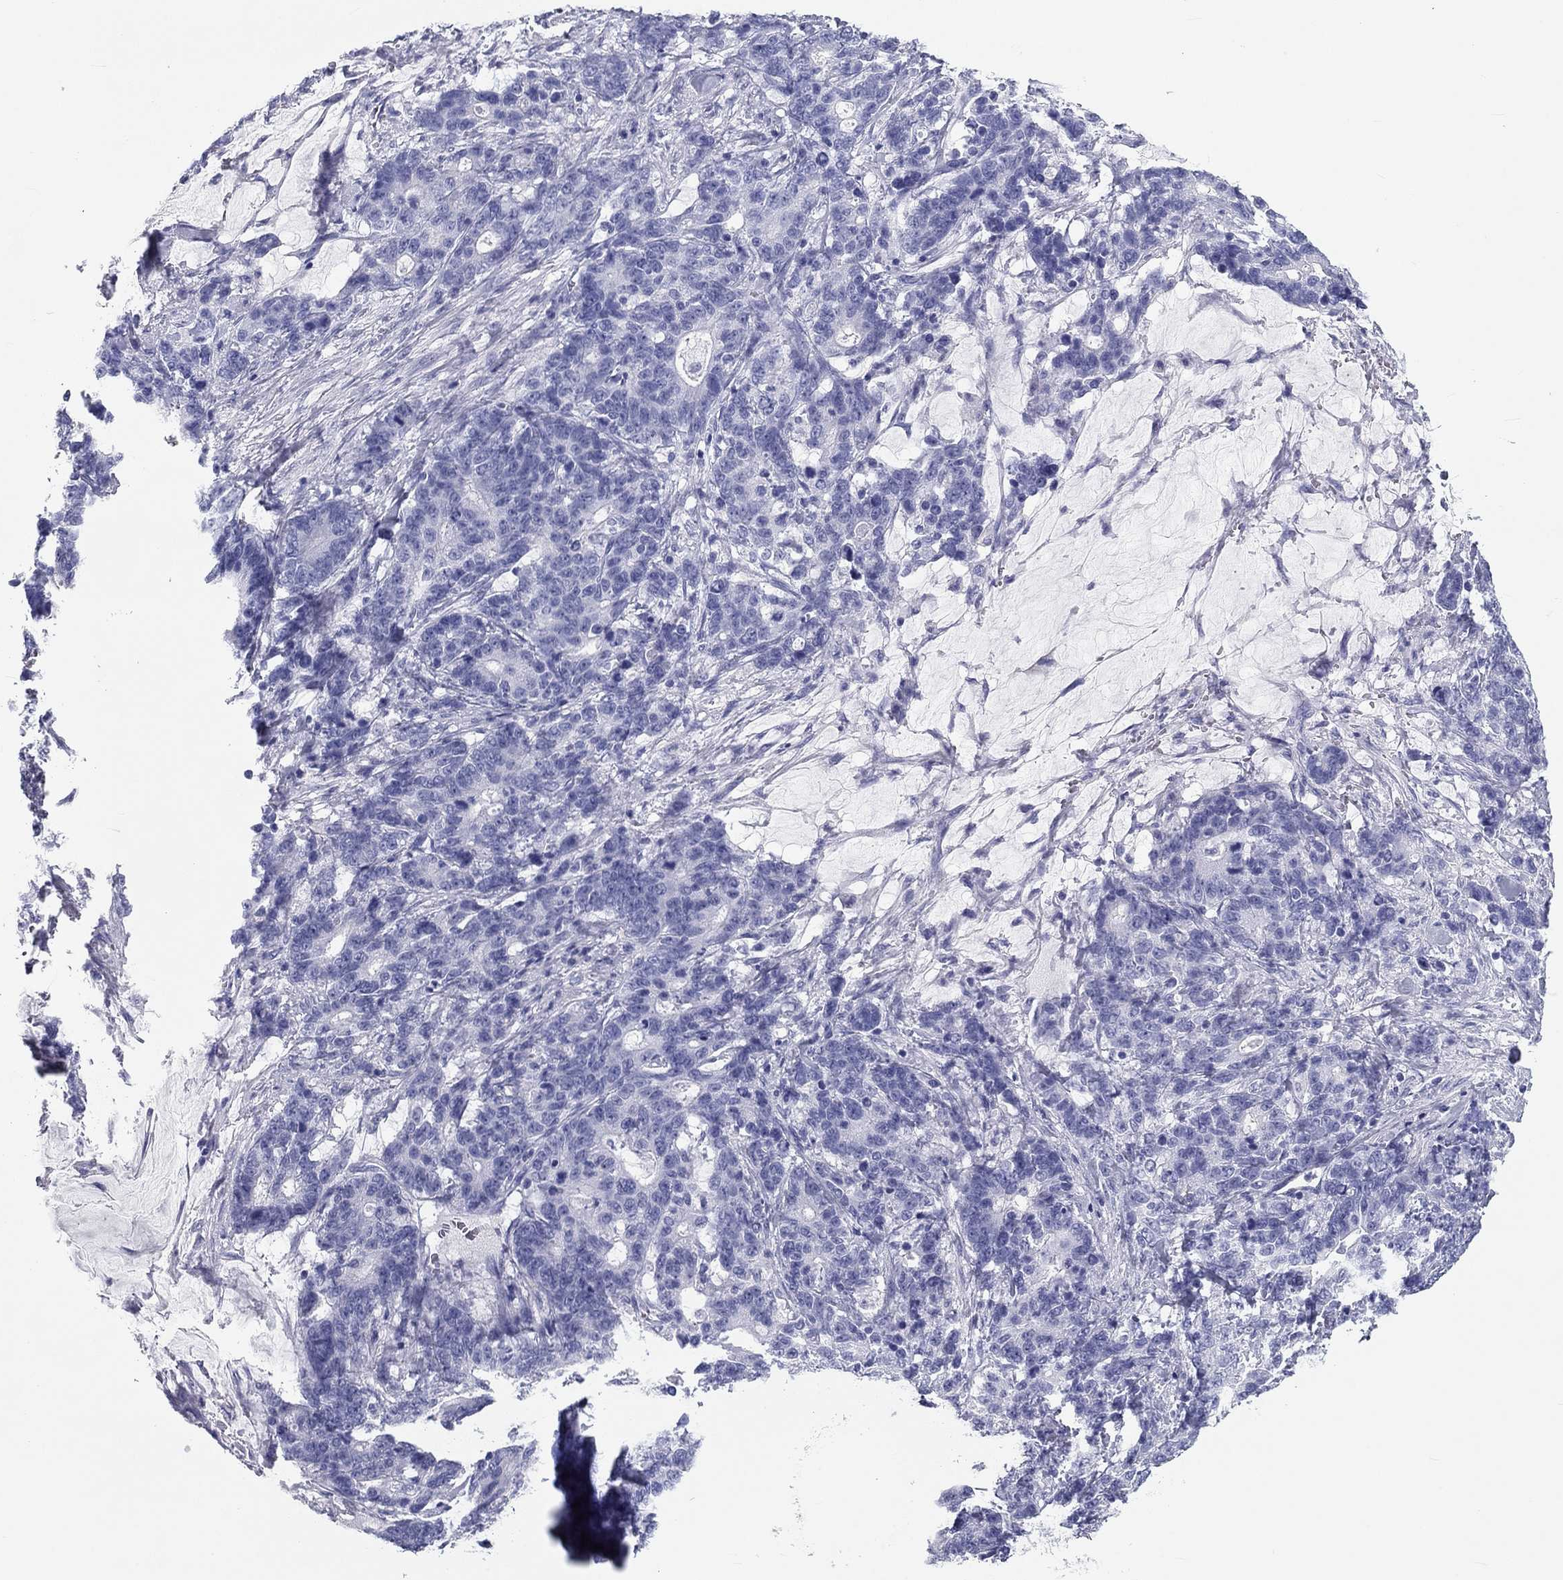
{"staining": {"intensity": "negative", "quantity": "none", "location": "none"}, "tissue": "stomach cancer", "cell_type": "Tumor cells", "image_type": "cancer", "snomed": [{"axis": "morphology", "description": "Normal tissue, NOS"}, {"axis": "morphology", "description": "Adenocarcinoma, NOS"}, {"axis": "topography", "description": "Stomach"}], "caption": "The IHC image has no significant positivity in tumor cells of adenocarcinoma (stomach) tissue.", "gene": "DNALI1", "patient": {"sex": "female", "age": 64}}